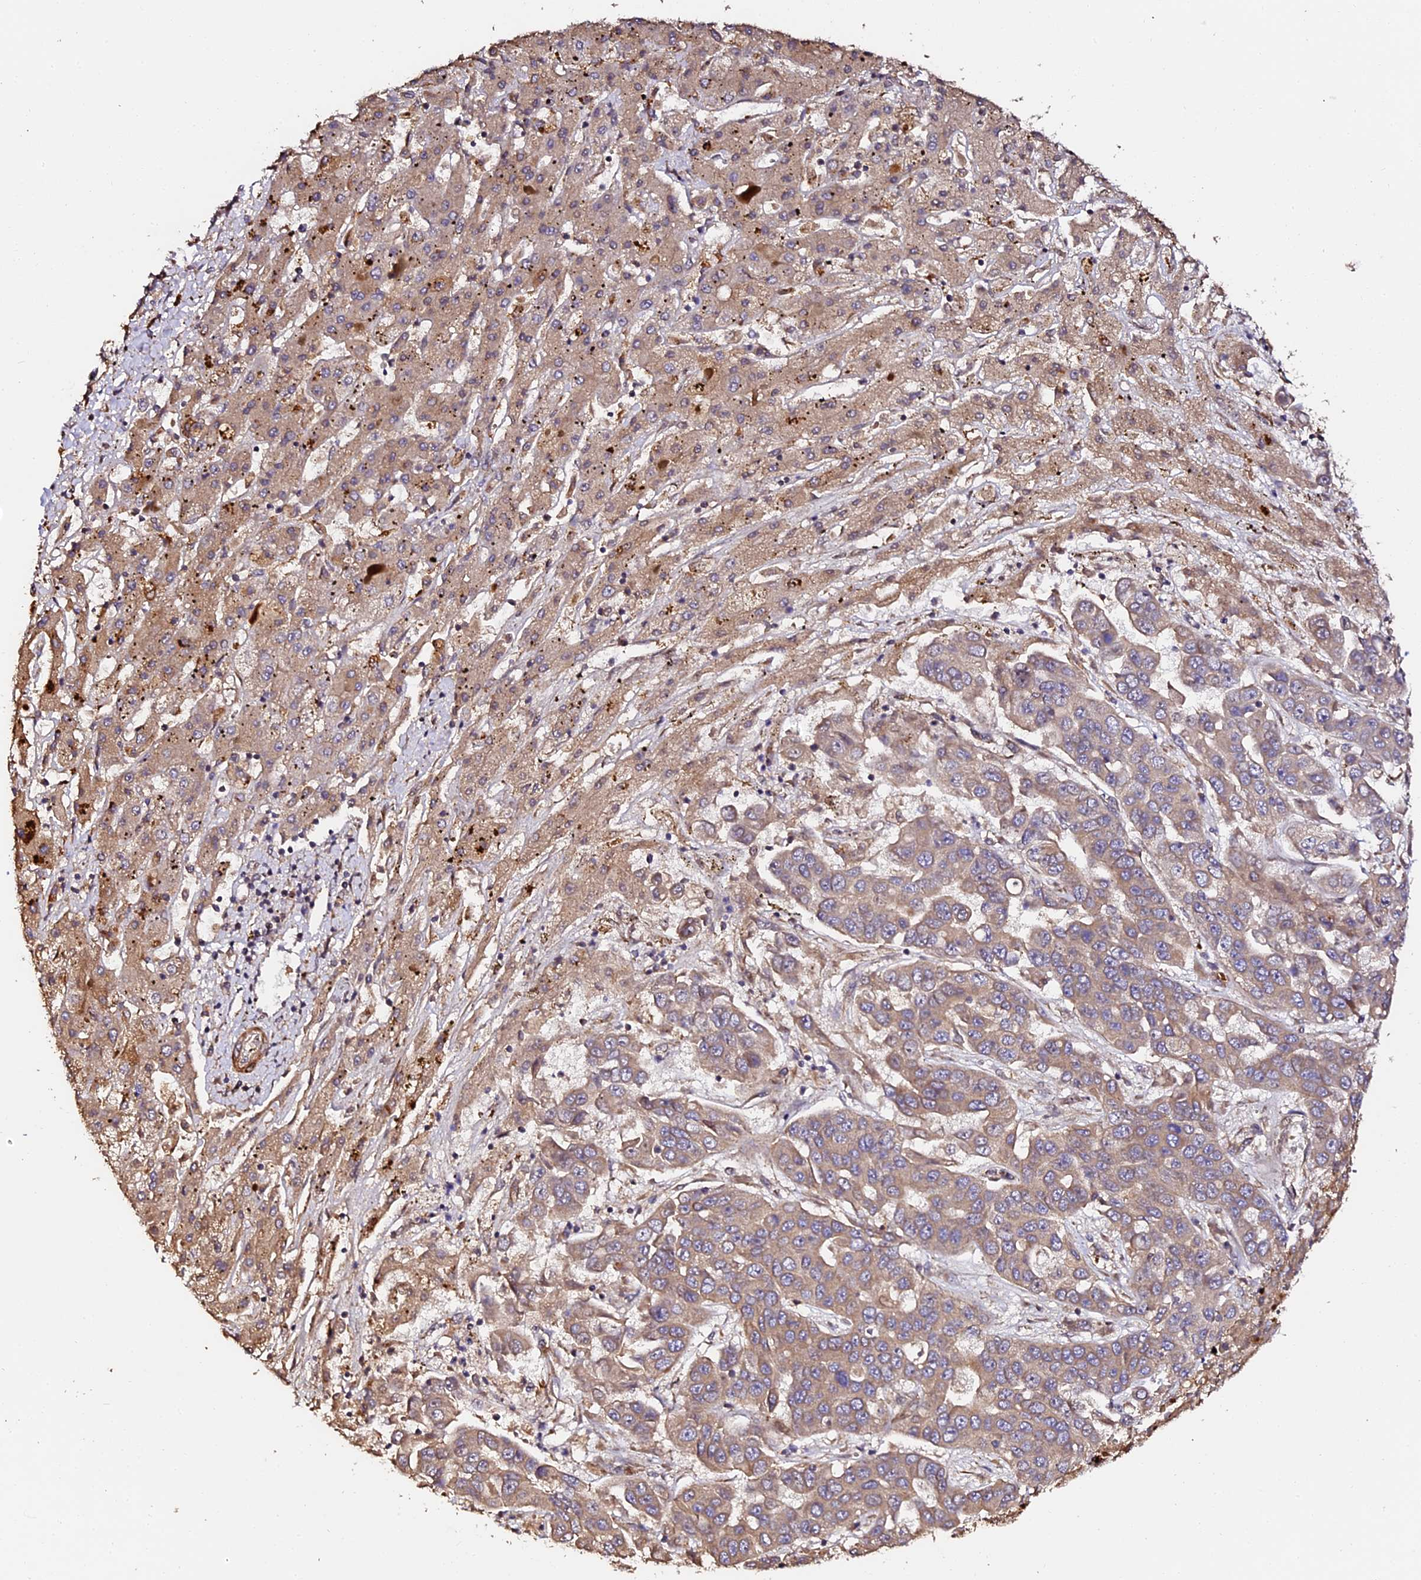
{"staining": {"intensity": "weak", "quantity": ">75%", "location": "cytoplasmic/membranous"}, "tissue": "liver cancer", "cell_type": "Tumor cells", "image_type": "cancer", "snomed": [{"axis": "morphology", "description": "Cholangiocarcinoma"}, {"axis": "topography", "description": "Liver"}], "caption": "A brown stain shows weak cytoplasmic/membranous staining of a protein in human liver cancer tumor cells. (brown staining indicates protein expression, while blue staining denotes nuclei).", "gene": "TDO2", "patient": {"sex": "female", "age": 52}}